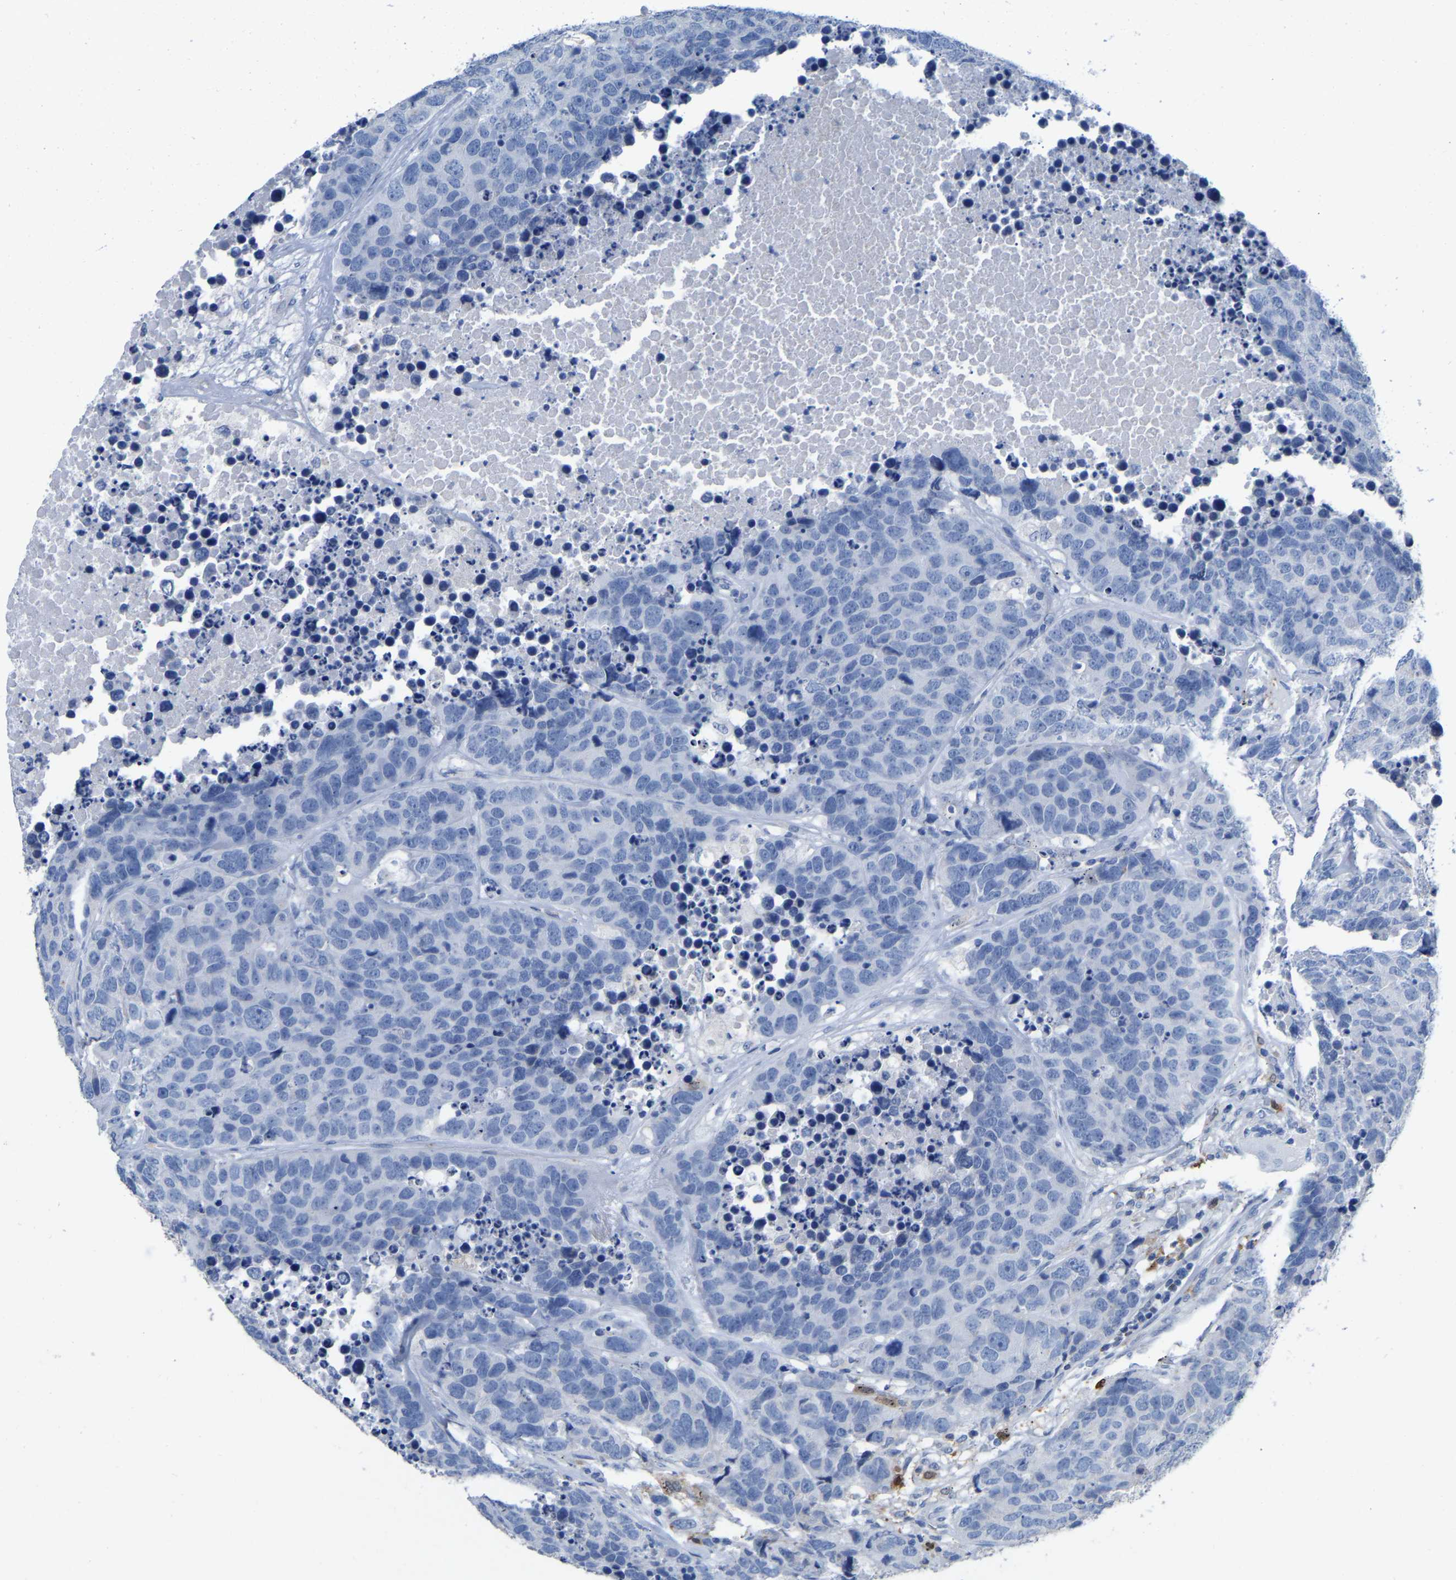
{"staining": {"intensity": "negative", "quantity": "none", "location": "none"}, "tissue": "carcinoid", "cell_type": "Tumor cells", "image_type": "cancer", "snomed": [{"axis": "morphology", "description": "Carcinoid, malignant, NOS"}, {"axis": "topography", "description": "Lung"}], "caption": "This is an immunohistochemistry (IHC) histopathology image of human malignant carcinoid. There is no positivity in tumor cells.", "gene": "ULBP2", "patient": {"sex": "male", "age": 60}}